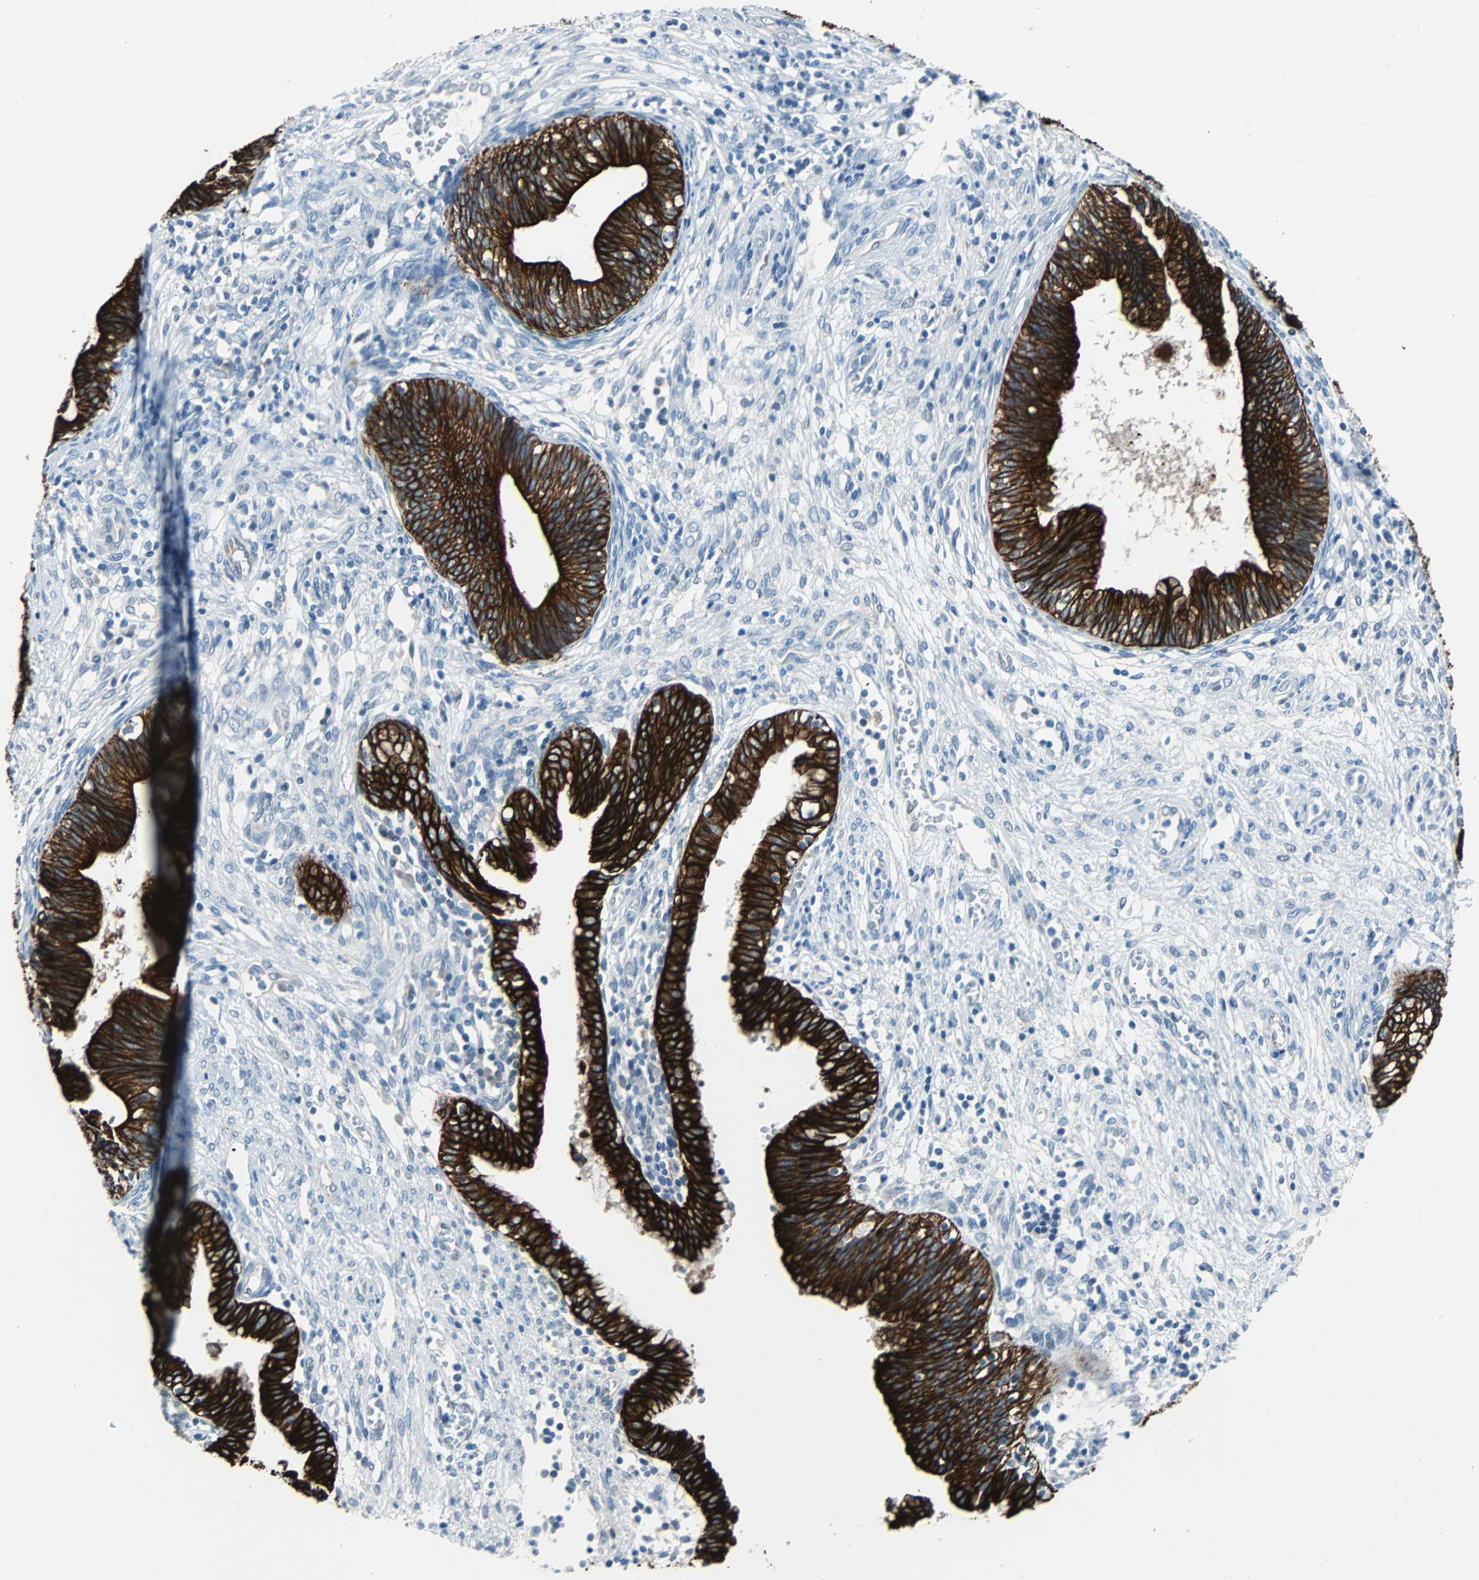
{"staining": {"intensity": "strong", "quantity": ">75%", "location": "cytoplasmic/membranous"}, "tissue": "cervical cancer", "cell_type": "Tumor cells", "image_type": "cancer", "snomed": [{"axis": "morphology", "description": "Adenocarcinoma, NOS"}, {"axis": "topography", "description": "Cervix"}], "caption": "DAB immunohistochemical staining of adenocarcinoma (cervical) reveals strong cytoplasmic/membranous protein positivity in approximately >75% of tumor cells.", "gene": "KRT7", "patient": {"sex": "female", "age": 44}}